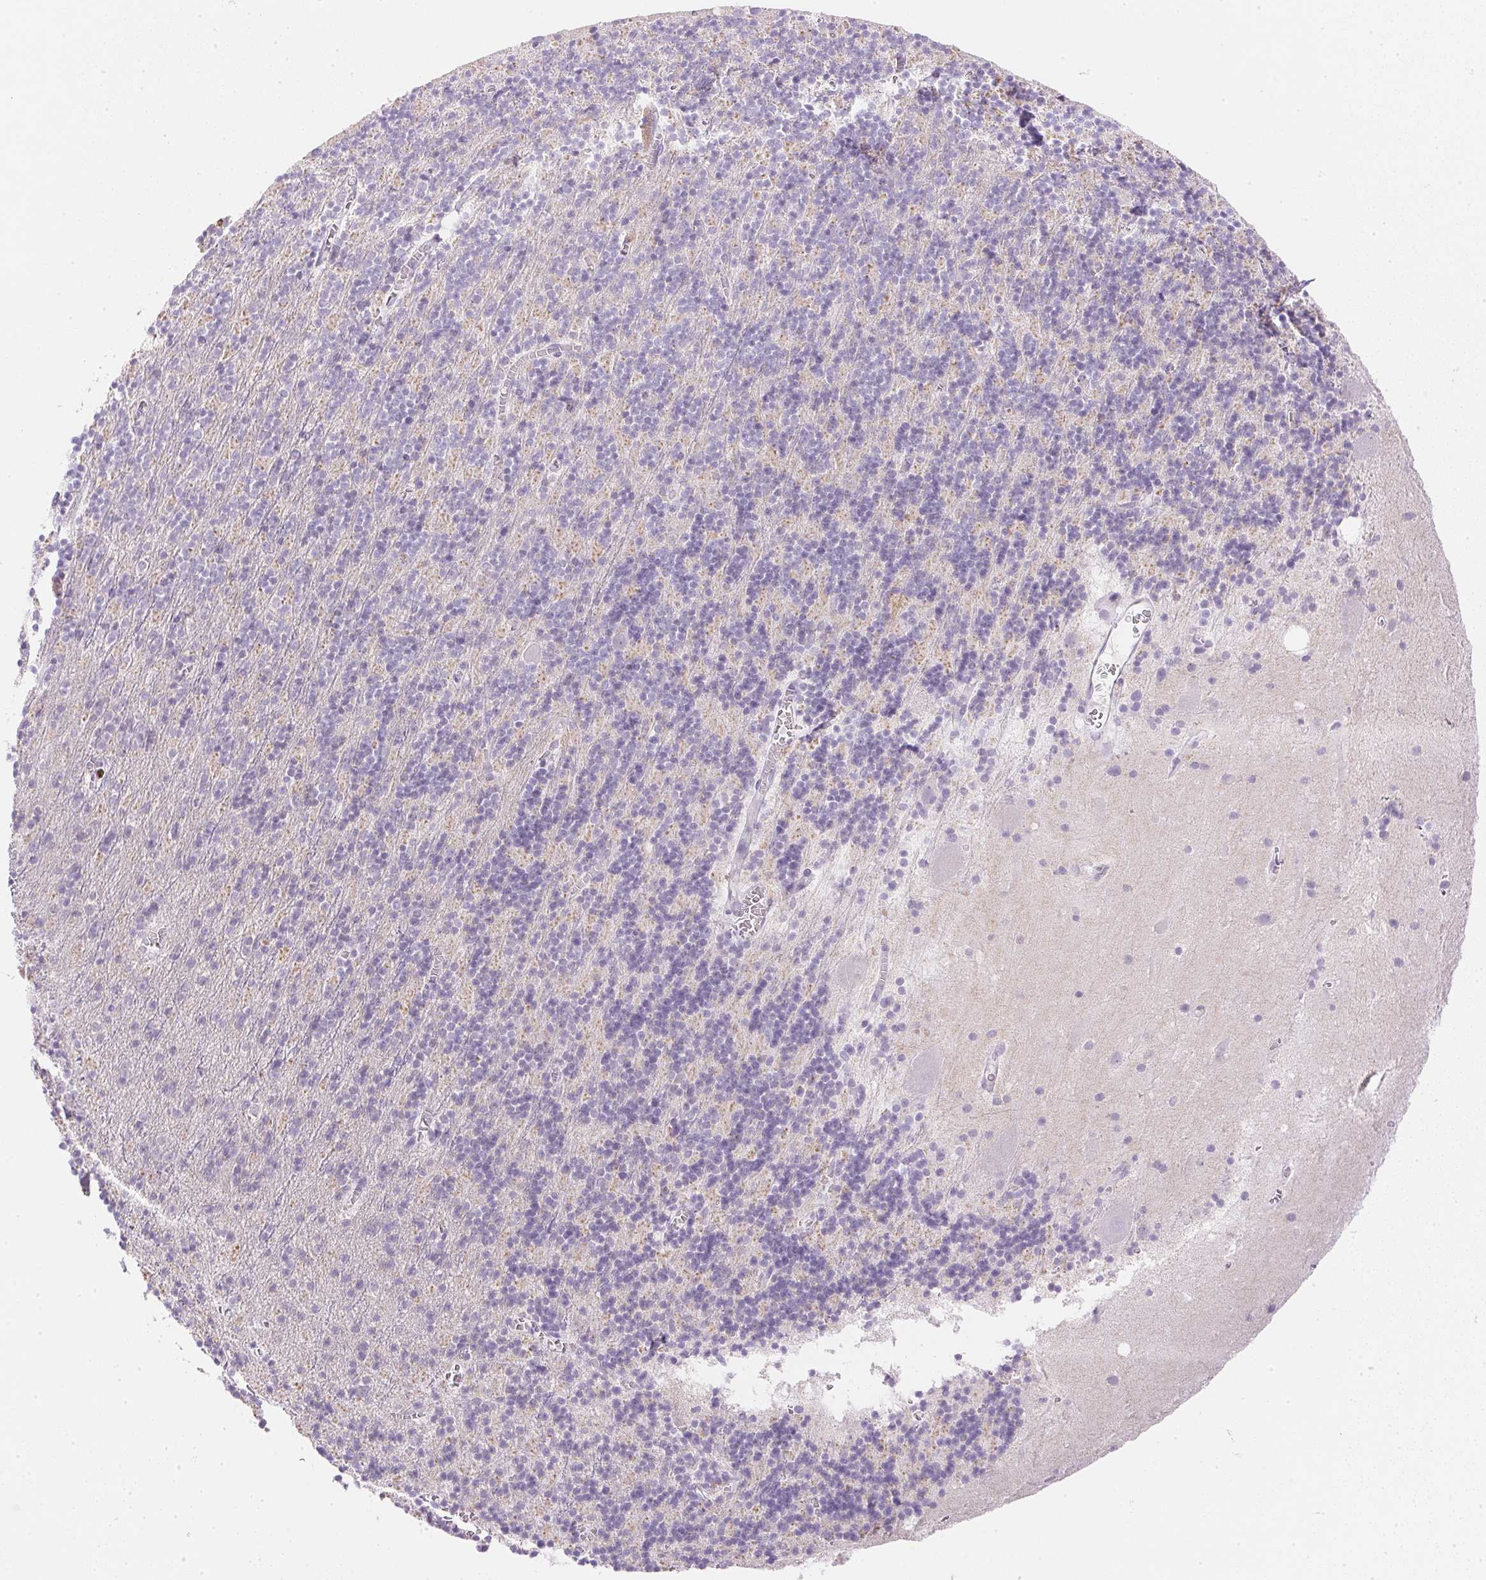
{"staining": {"intensity": "negative", "quantity": "none", "location": "none"}, "tissue": "cerebellum", "cell_type": "Cells in granular layer", "image_type": "normal", "snomed": [{"axis": "morphology", "description": "Normal tissue, NOS"}, {"axis": "topography", "description": "Cerebellum"}], "caption": "Cells in granular layer show no significant protein positivity in normal cerebellum. (DAB IHC visualized using brightfield microscopy, high magnification).", "gene": "CTRL", "patient": {"sex": "male", "age": 70}}